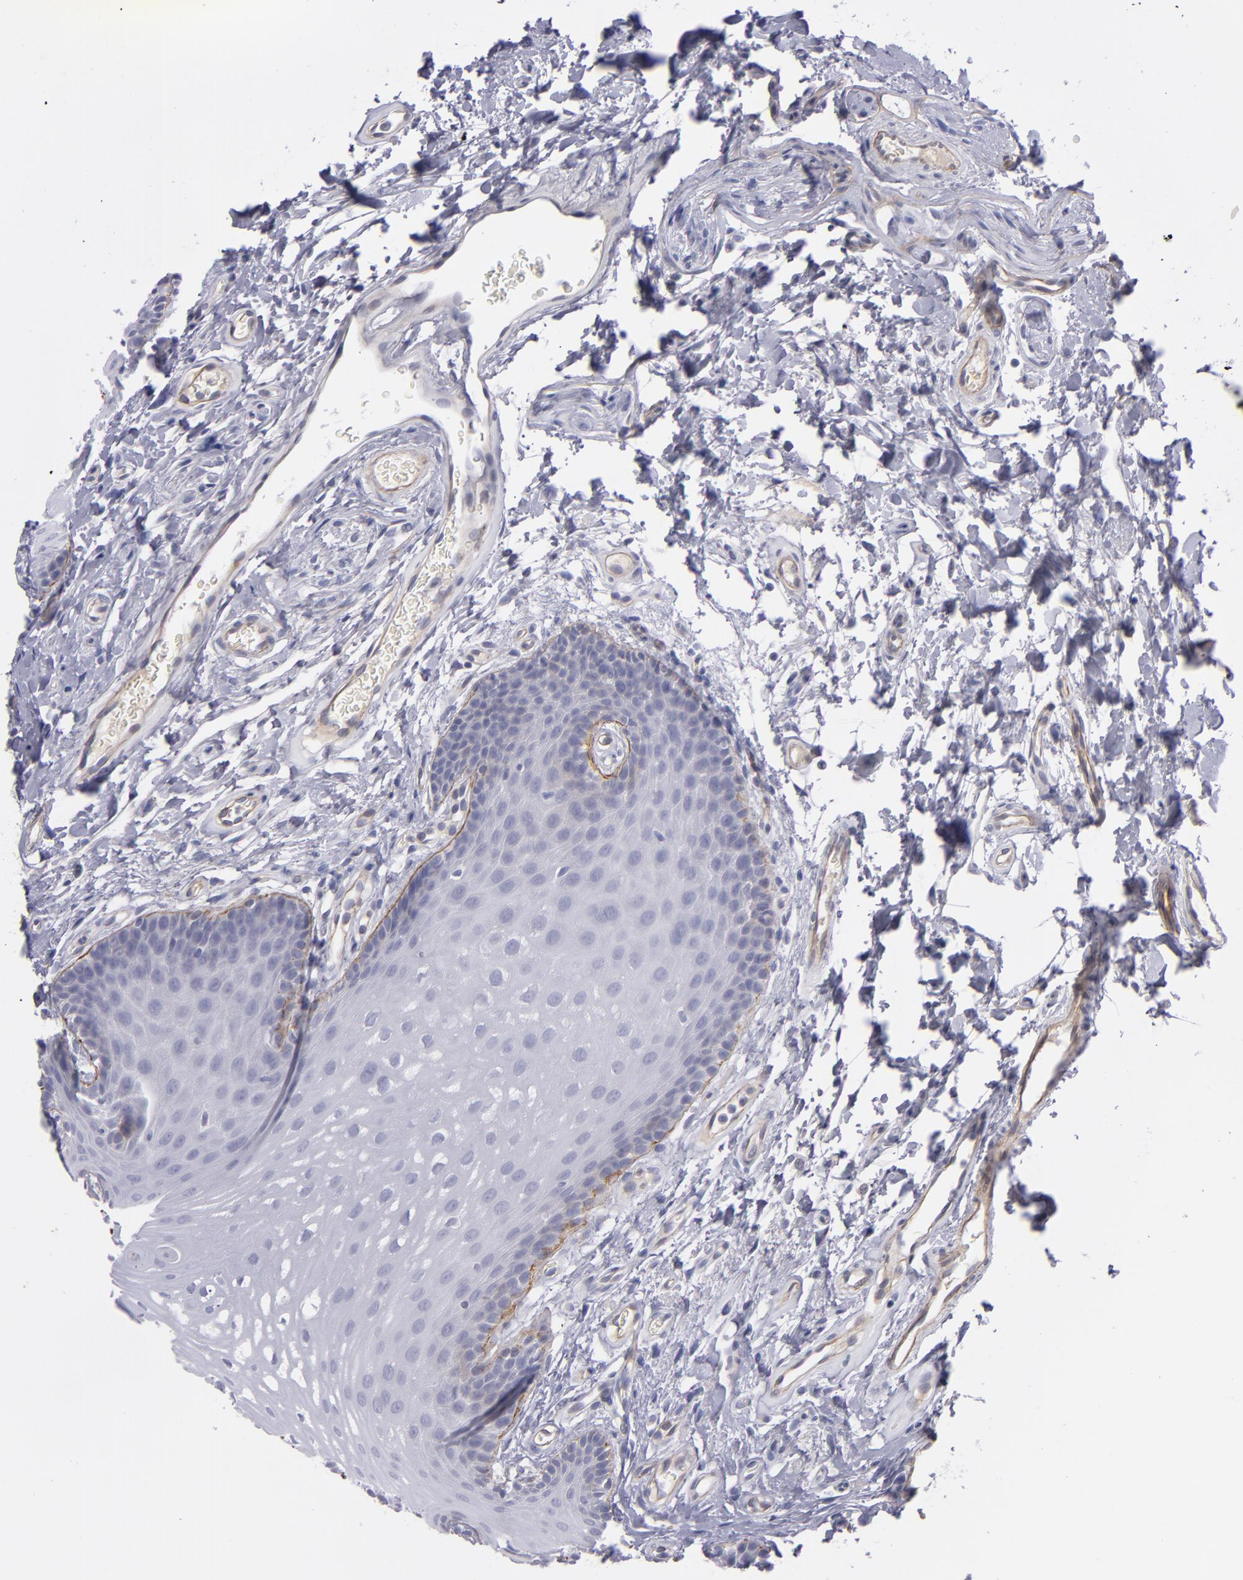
{"staining": {"intensity": "negative", "quantity": "none", "location": "none"}, "tissue": "oral mucosa", "cell_type": "Squamous epithelial cells", "image_type": "normal", "snomed": [{"axis": "morphology", "description": "Normal tissue, NOS"}, {"axis": "topography", "description": "Oral tissue"}], "caption": "Immunohistochemical staining of benign oral mucosa displays no significant positivity in squamous epithelial cells.", "gene": "ITGB4", "patient": {"sex": "male", "age": 62}}